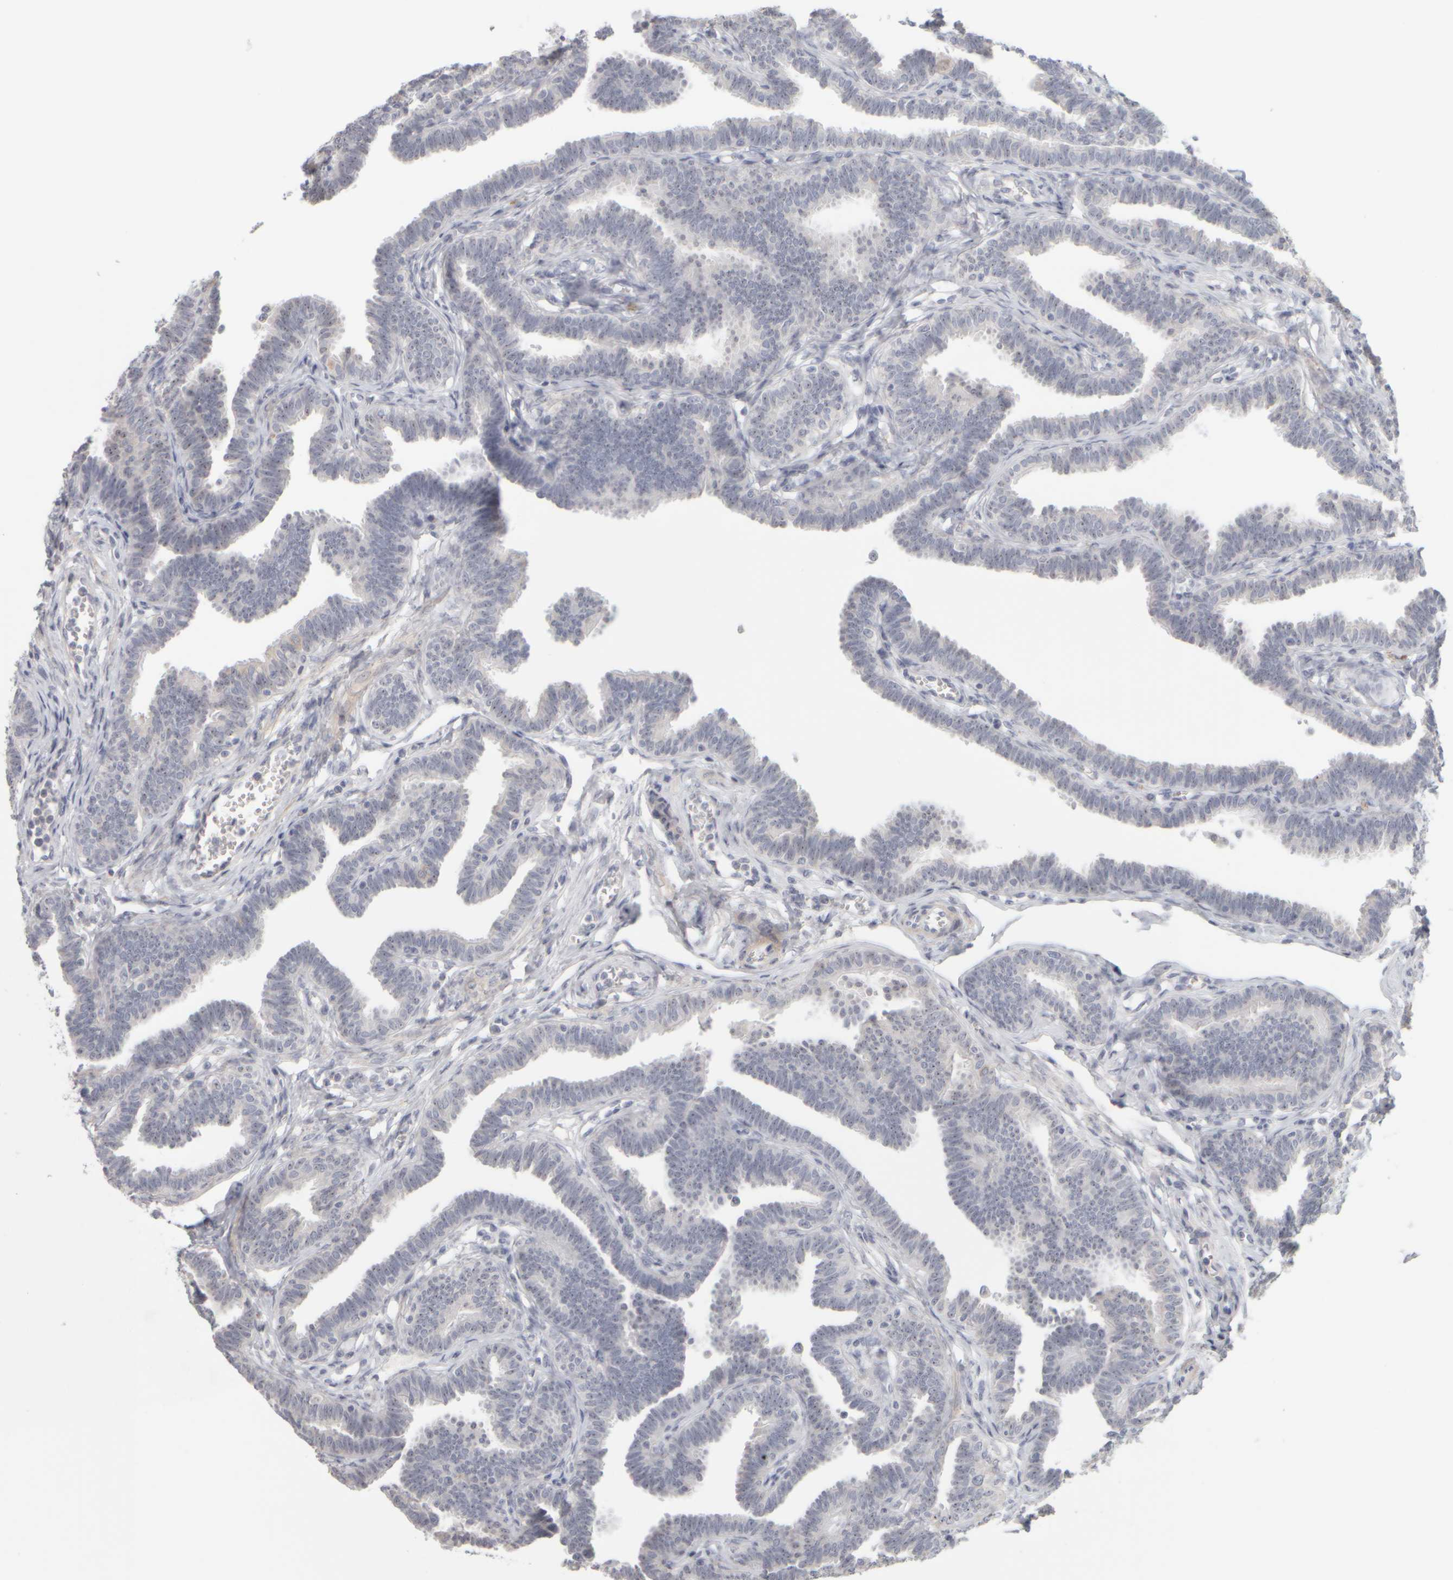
{"staining": {"intensity": "moderate", "quantity": "25%-75%", "location": "cytoplasmic/membranous,nuclear"}, "tissue": "fallopian tube", "cell_type": "Glandular cells", "image_type": "normal", "snomed": [{"axis": "morphology", "description": "Normal tissue, NOS"}, {"axis": "topography", "description": "Fallopian tube"}, {"axis": "topography", "description": "Ovary"}], "caption": "Immunohistochemical staining of benign human fallopian tube reveals moderate cytoplasmic/membranous,nuclear protein expression in approximately 25%-75% of glandular cells. Immunohistochemistry (ihc) stains the protein of interest in brown and the nuclei are stained blue.", "gene": "DCXR", "patient": {"sex": "female", "age": 23}}